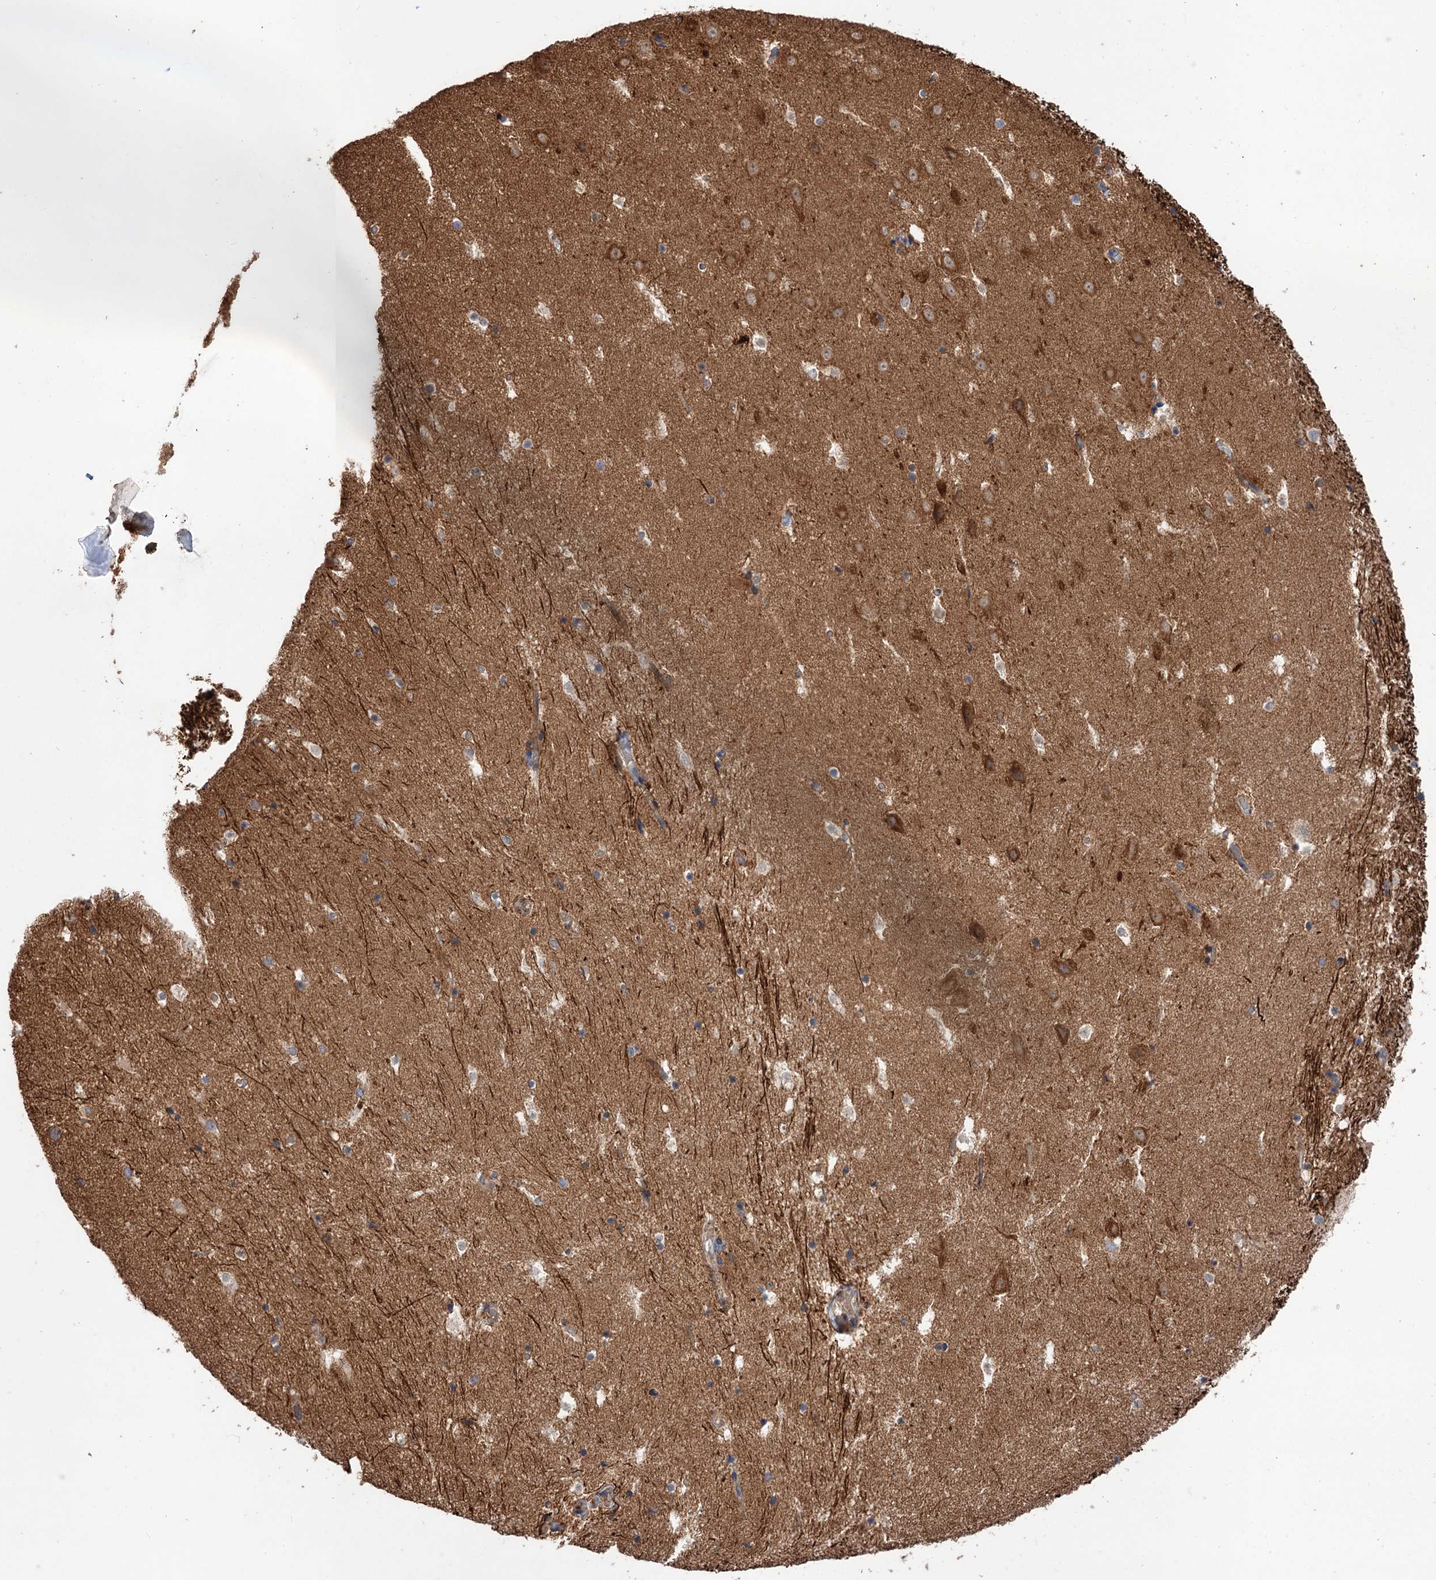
{"staining": {"intensity": "moderate", "quantity": "<25%", "location": "cytoplasmic/membranous"}, "tissue": "hippocampus", "cell_type": "Glial cells", "image_type": "normal", "snomed": [{"axis": "morphology", "description": "Normal tissue, NOS"}, {"axis": "topography", "description": "Hippocampus"}], "caption": "Brown immunohistochemical staining in normal hippocampus displays moderate cytoplasmic/membranous expression in about <25% of glial cells. Nuclei are stained in blue.", "gene": "FBXW8", "patient": {"sex": "female", "age": 52}}